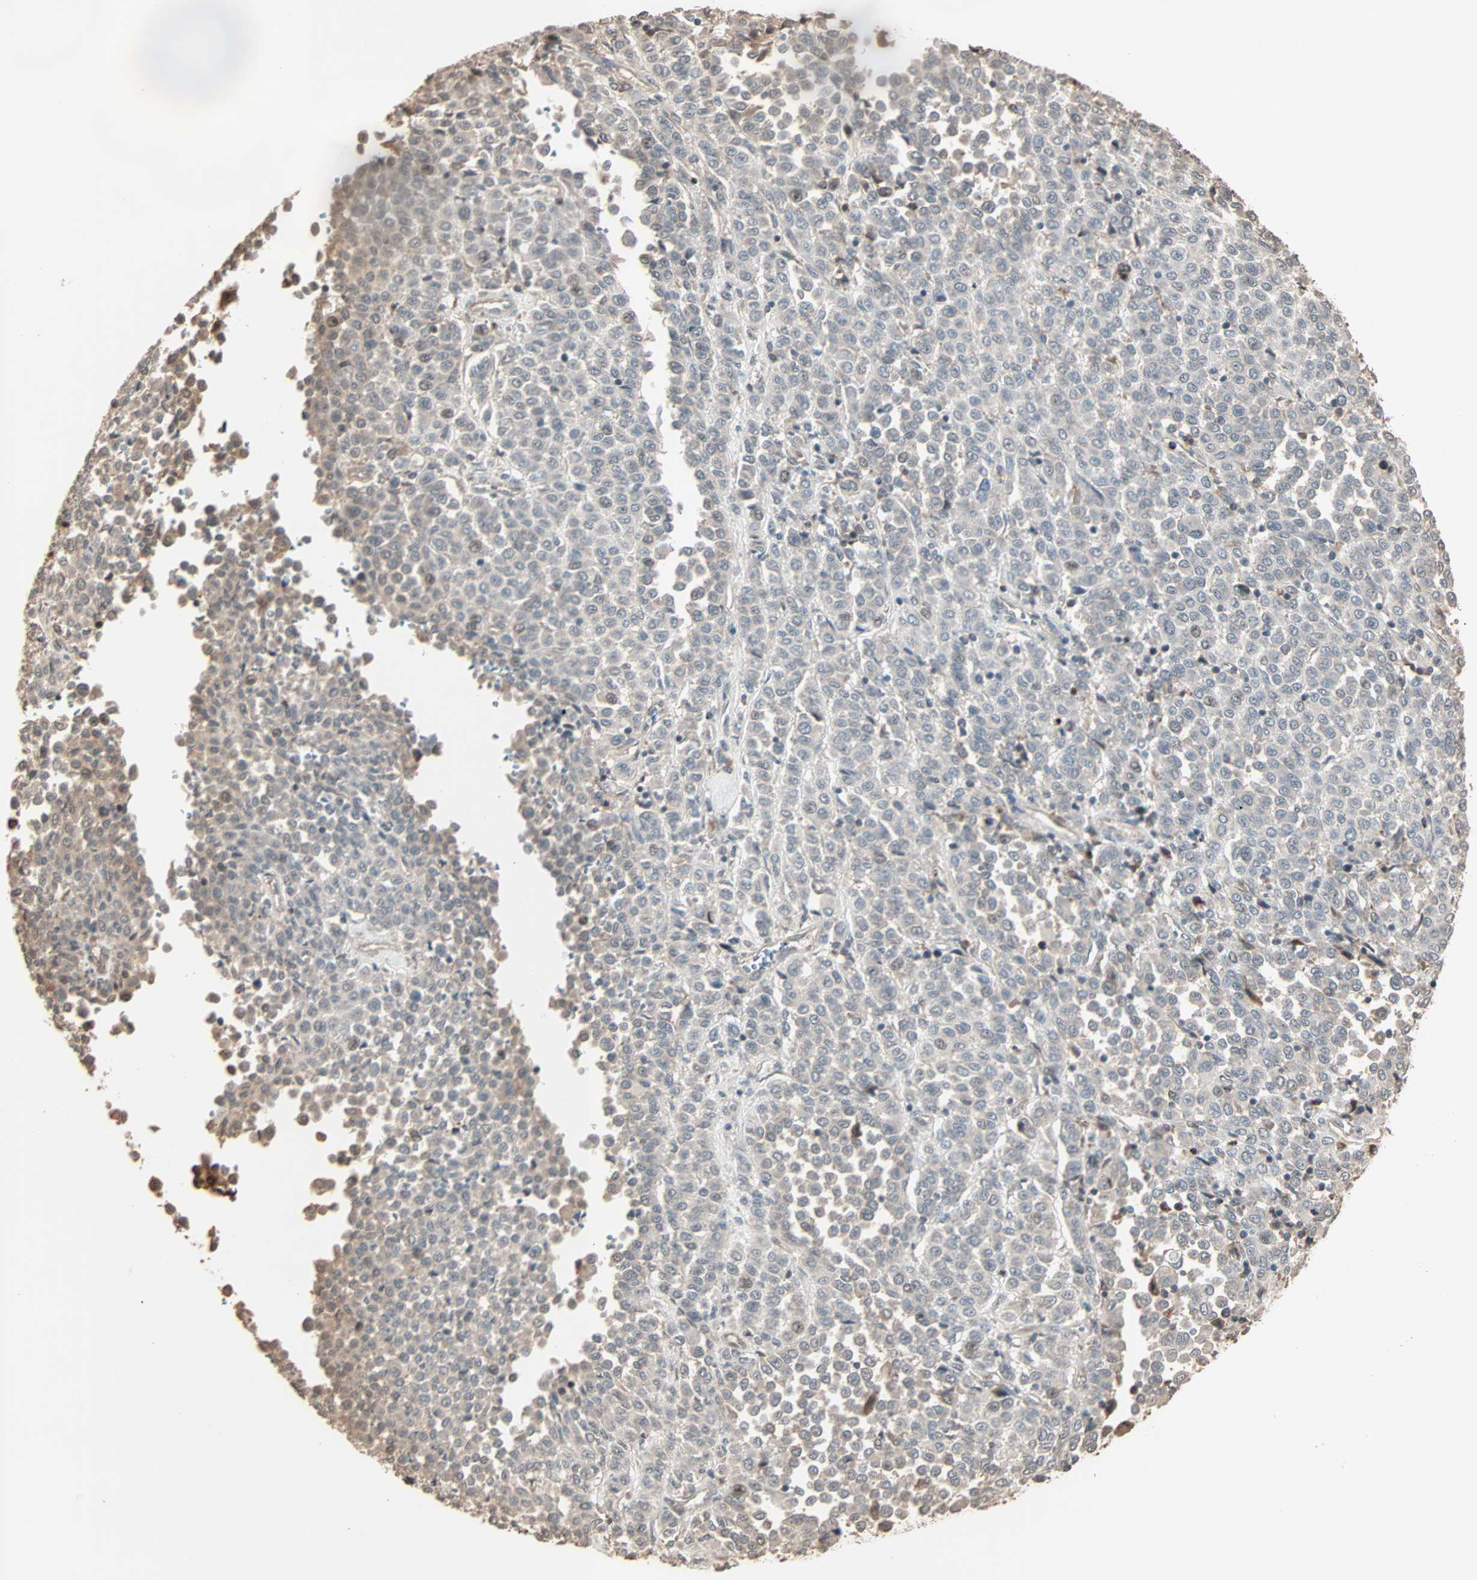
{"staining": {"intensity": "weak", "quantity": "<25%", "location": "cytoplasmic/membranous"}, "tissue": "melanoma", "cell_type": "Tumor cells", "image_type": "cancer", "snomed": [{"axis": "morphology", "description": "Malignant melanoma, Metastatic site"}, {"axis": "topography", "description": "Pancreas"}], "caption": "Immunohistochemistry (IHC) photomicrograph of malignant melanoma (metastatic site) stained for a protein (brown), which displays no positivity in tumor cells. (Brightfield microscopy of DAB (3,3'-diaminobenzidine) immunohistochemistry at high magnification).", "gene": "CALCRL", "patient": {"sex": "female", "age": 30}}